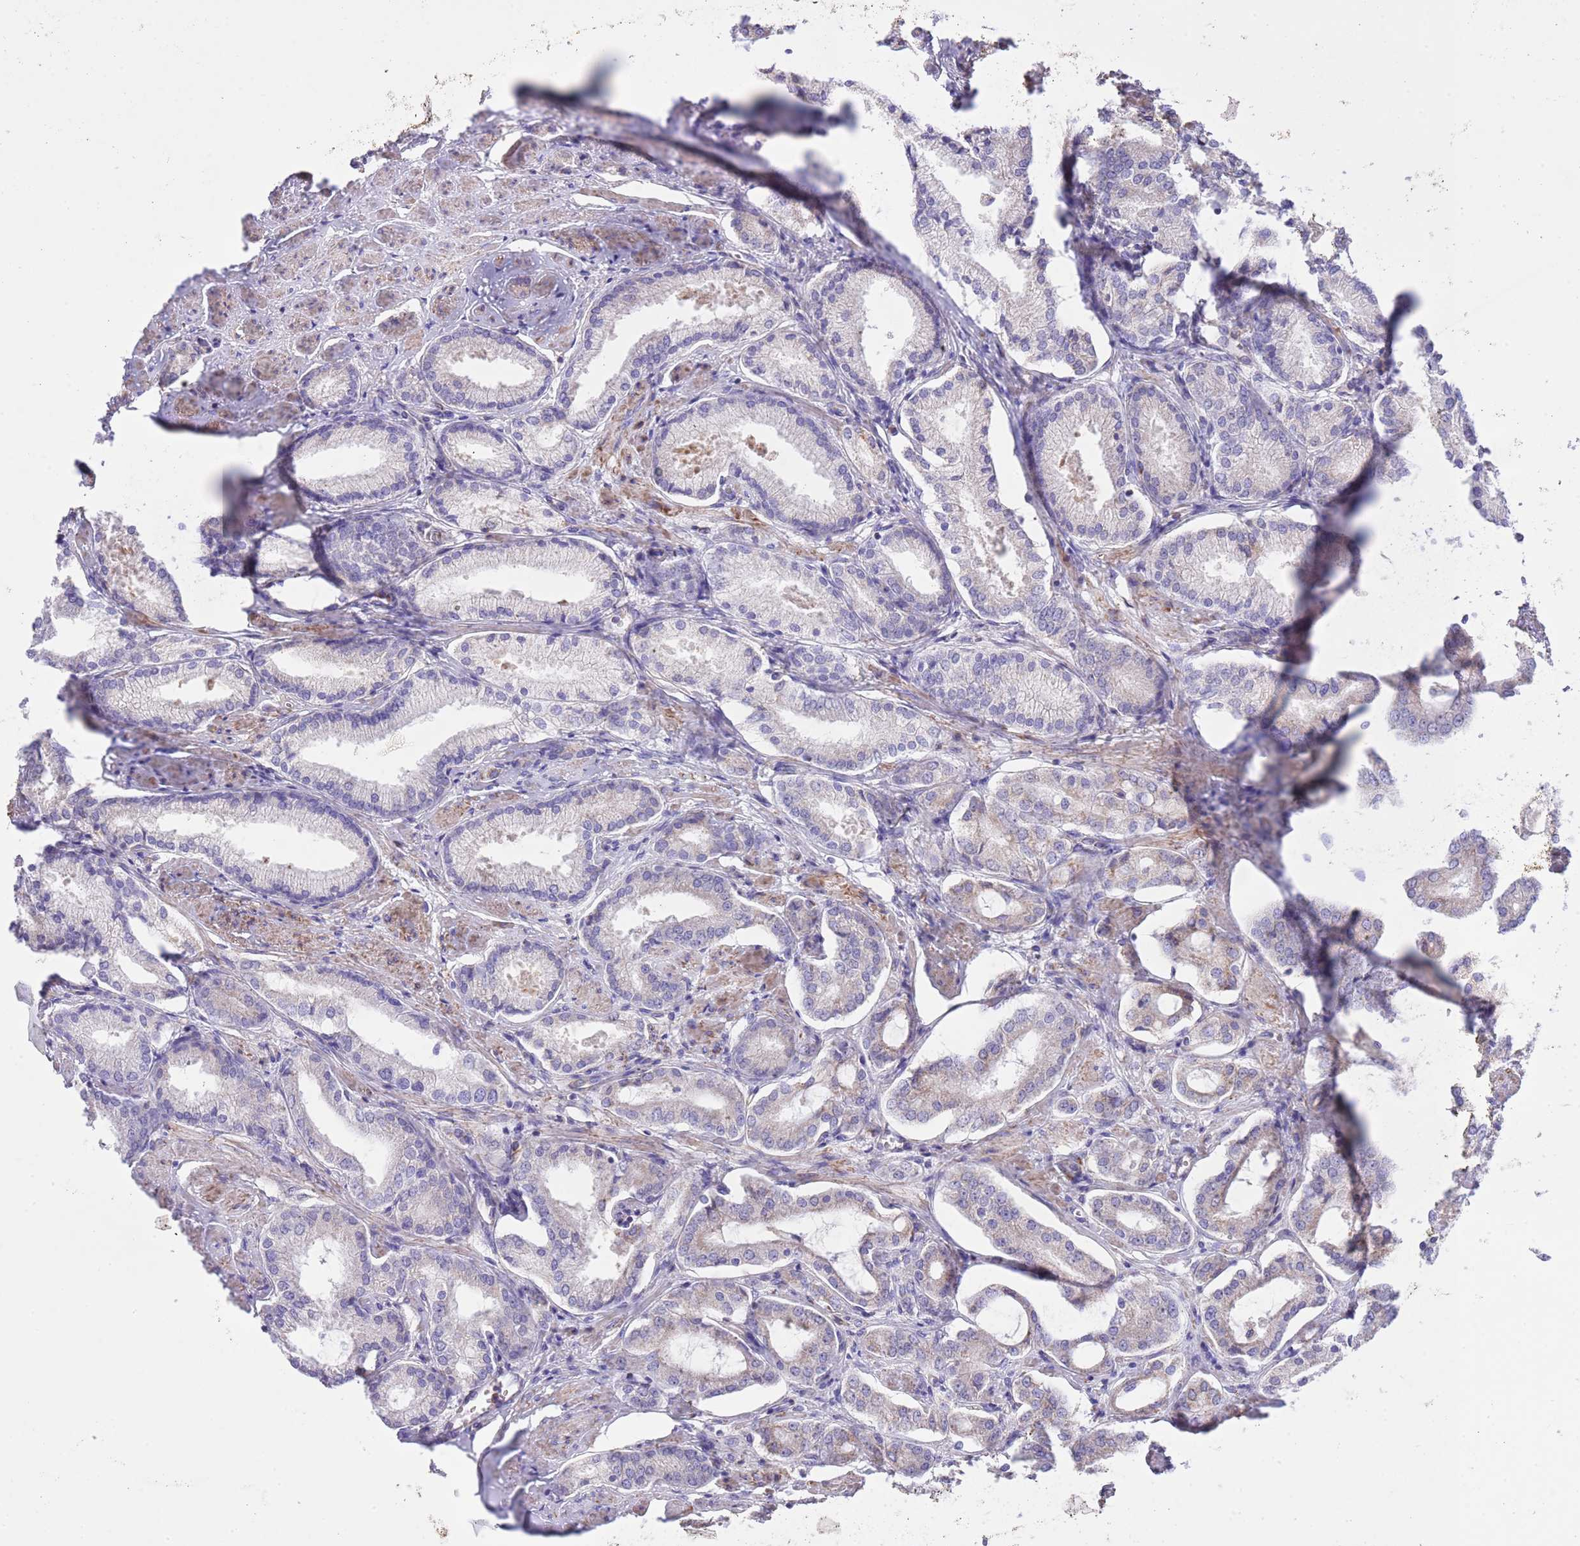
{"staining": {"intensity": "weak", "quantity": "<25%", "location": "cytoplasmic/membranous"}, "tissue": "prostate cancer", "cell_type": "Tumor cells", "image_type": "cancer", "snomed": [{"axis": "morphology", "description": "Adenocarcinoma, High grade"}, {"axis": "topography", "description": "Prostate and seminal vesicle, NOS"}], "caption": "The photomicrograph reveals no significant staining in tumor cells of prostate adenocarcinoma (high-grade).", "gene": "SS18L2", "patient": {"sex": "male", "age": 64}}